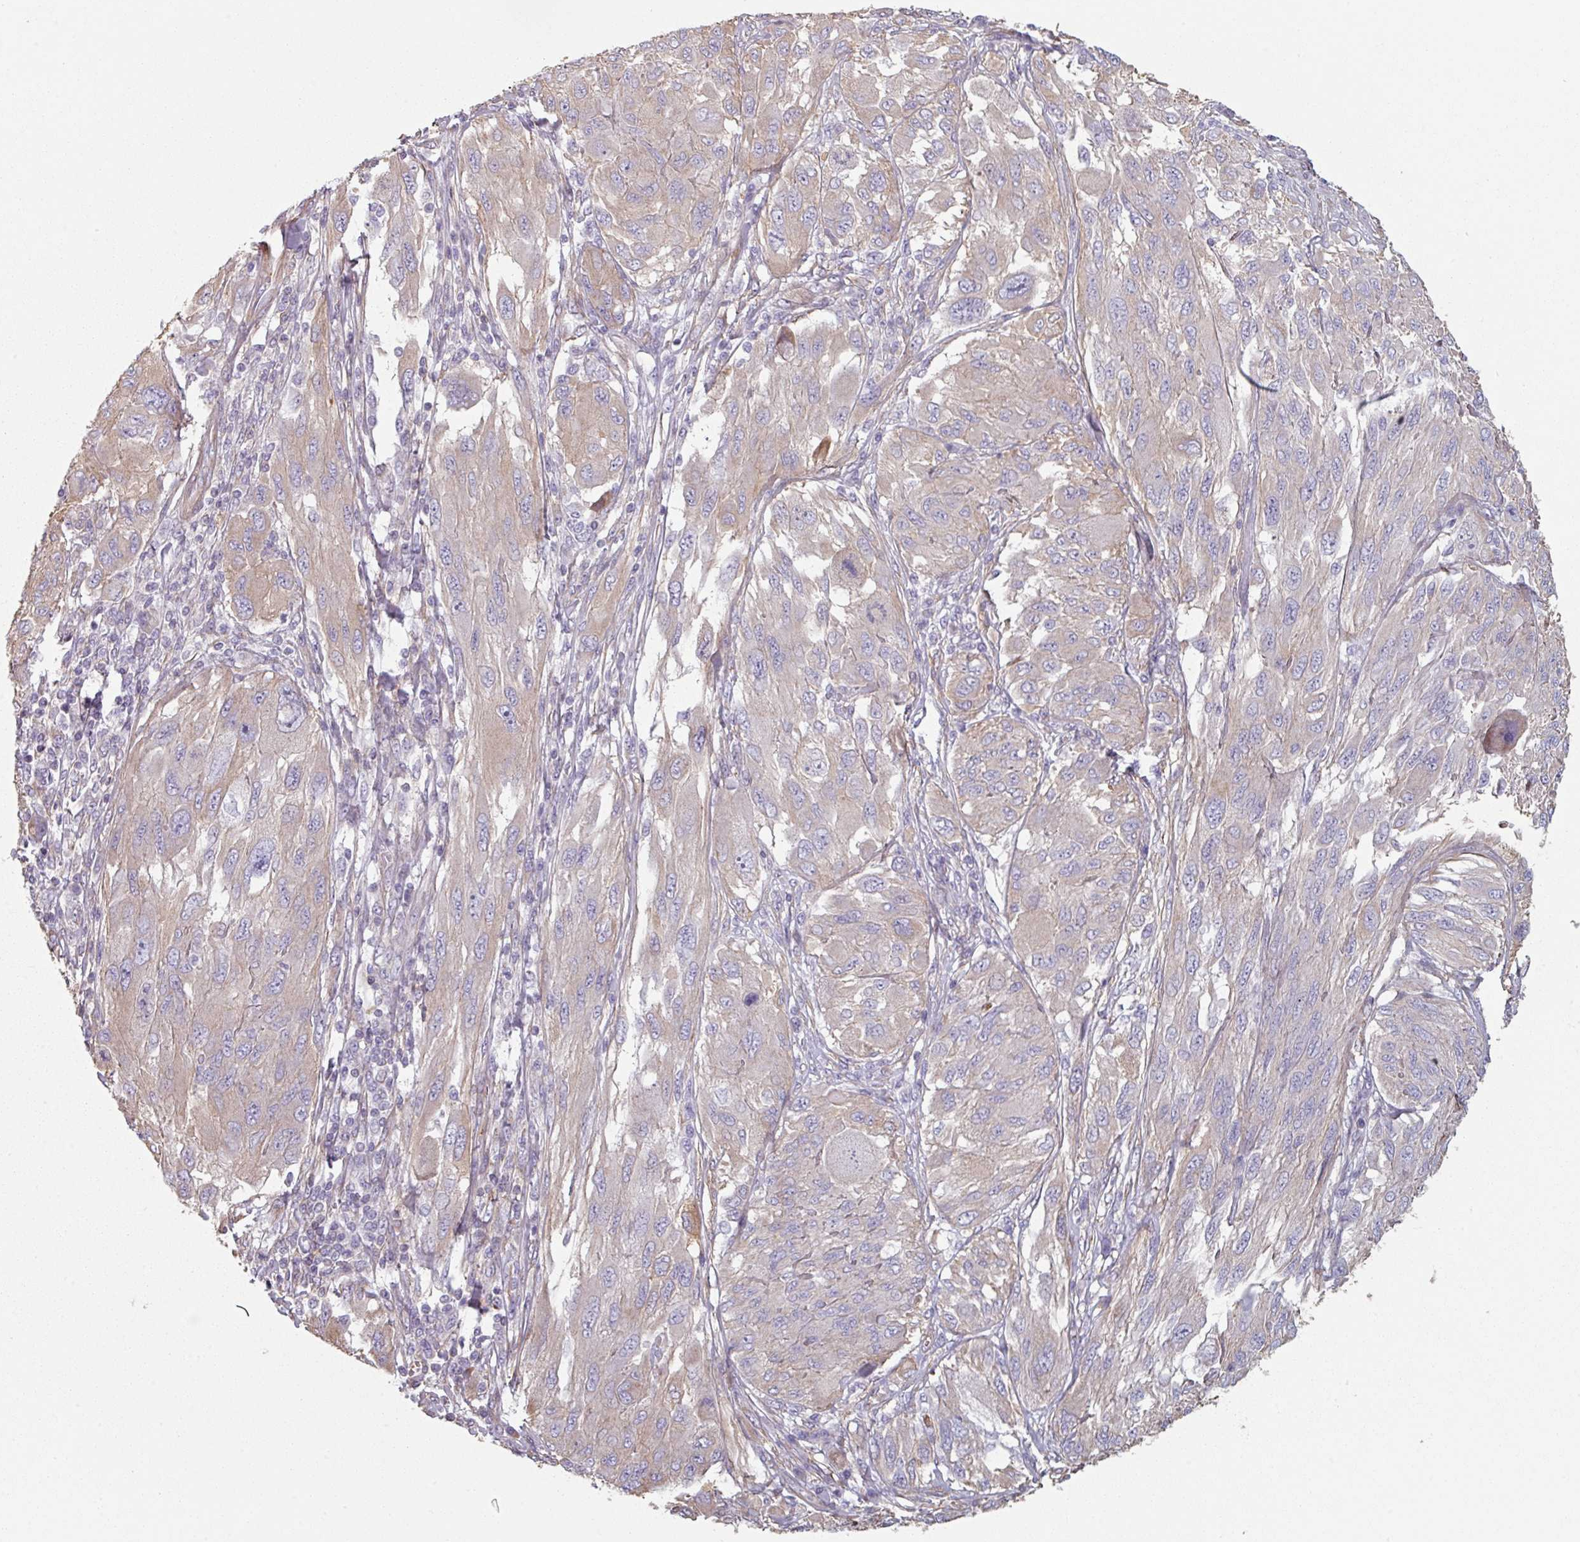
{"staining": {"intensity": "weak", "quantity": "<25%", "location": "cytoplasmic/membranous"}, "tissue": "melanoma", "cell_type": "Tumor cells", "image_type": "cancer", "snomed": [{"axis": "morphology", "description": "Malignant melanoma, NOS"}, {"axis": "topography", "description": "Skin"}], "caption": "This is a image of IHC staining of malignant melanoma, which shows no positivity in tumor cells.", "gene": "GSTA4", "patient": {"sex": "female", "age": 91}}